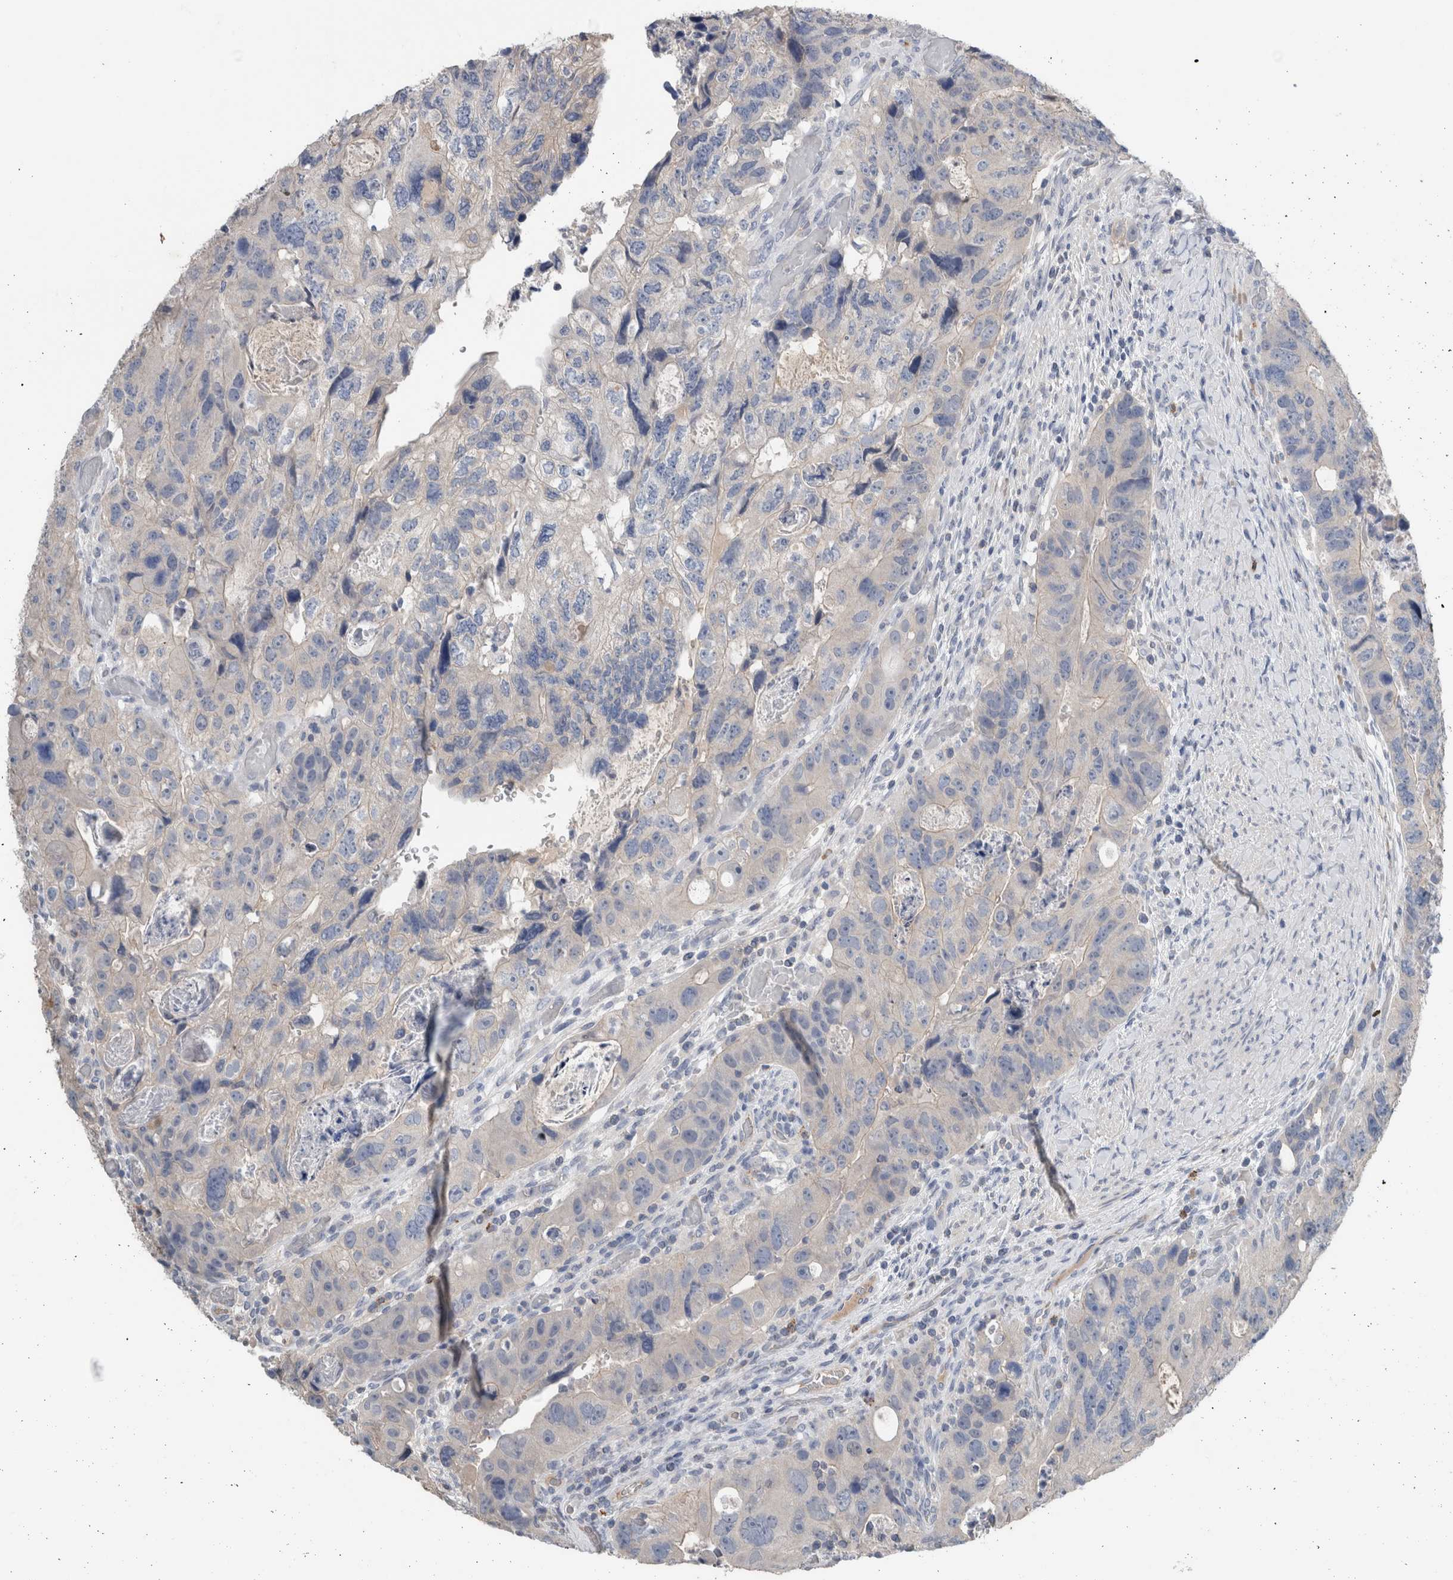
{"staining": {"intensity": "negative", "quantity": "none", "location": "none"}, "tissue": "colorectal cancer", "cell_type": "Tumor cells", "image_type": "cancer", "snomed": [{"axis": "morphology", "description": "Adenocarcinoma, NOS"}, {"axis": "topography", "description": "Rectum"}], "caption": "Immunohistochemical staining of human colorectal adenocarcinoma displays no significant staining in tumor cells.", "gene": "CRNN", "patient": {"sex": "male", "age": 59}}